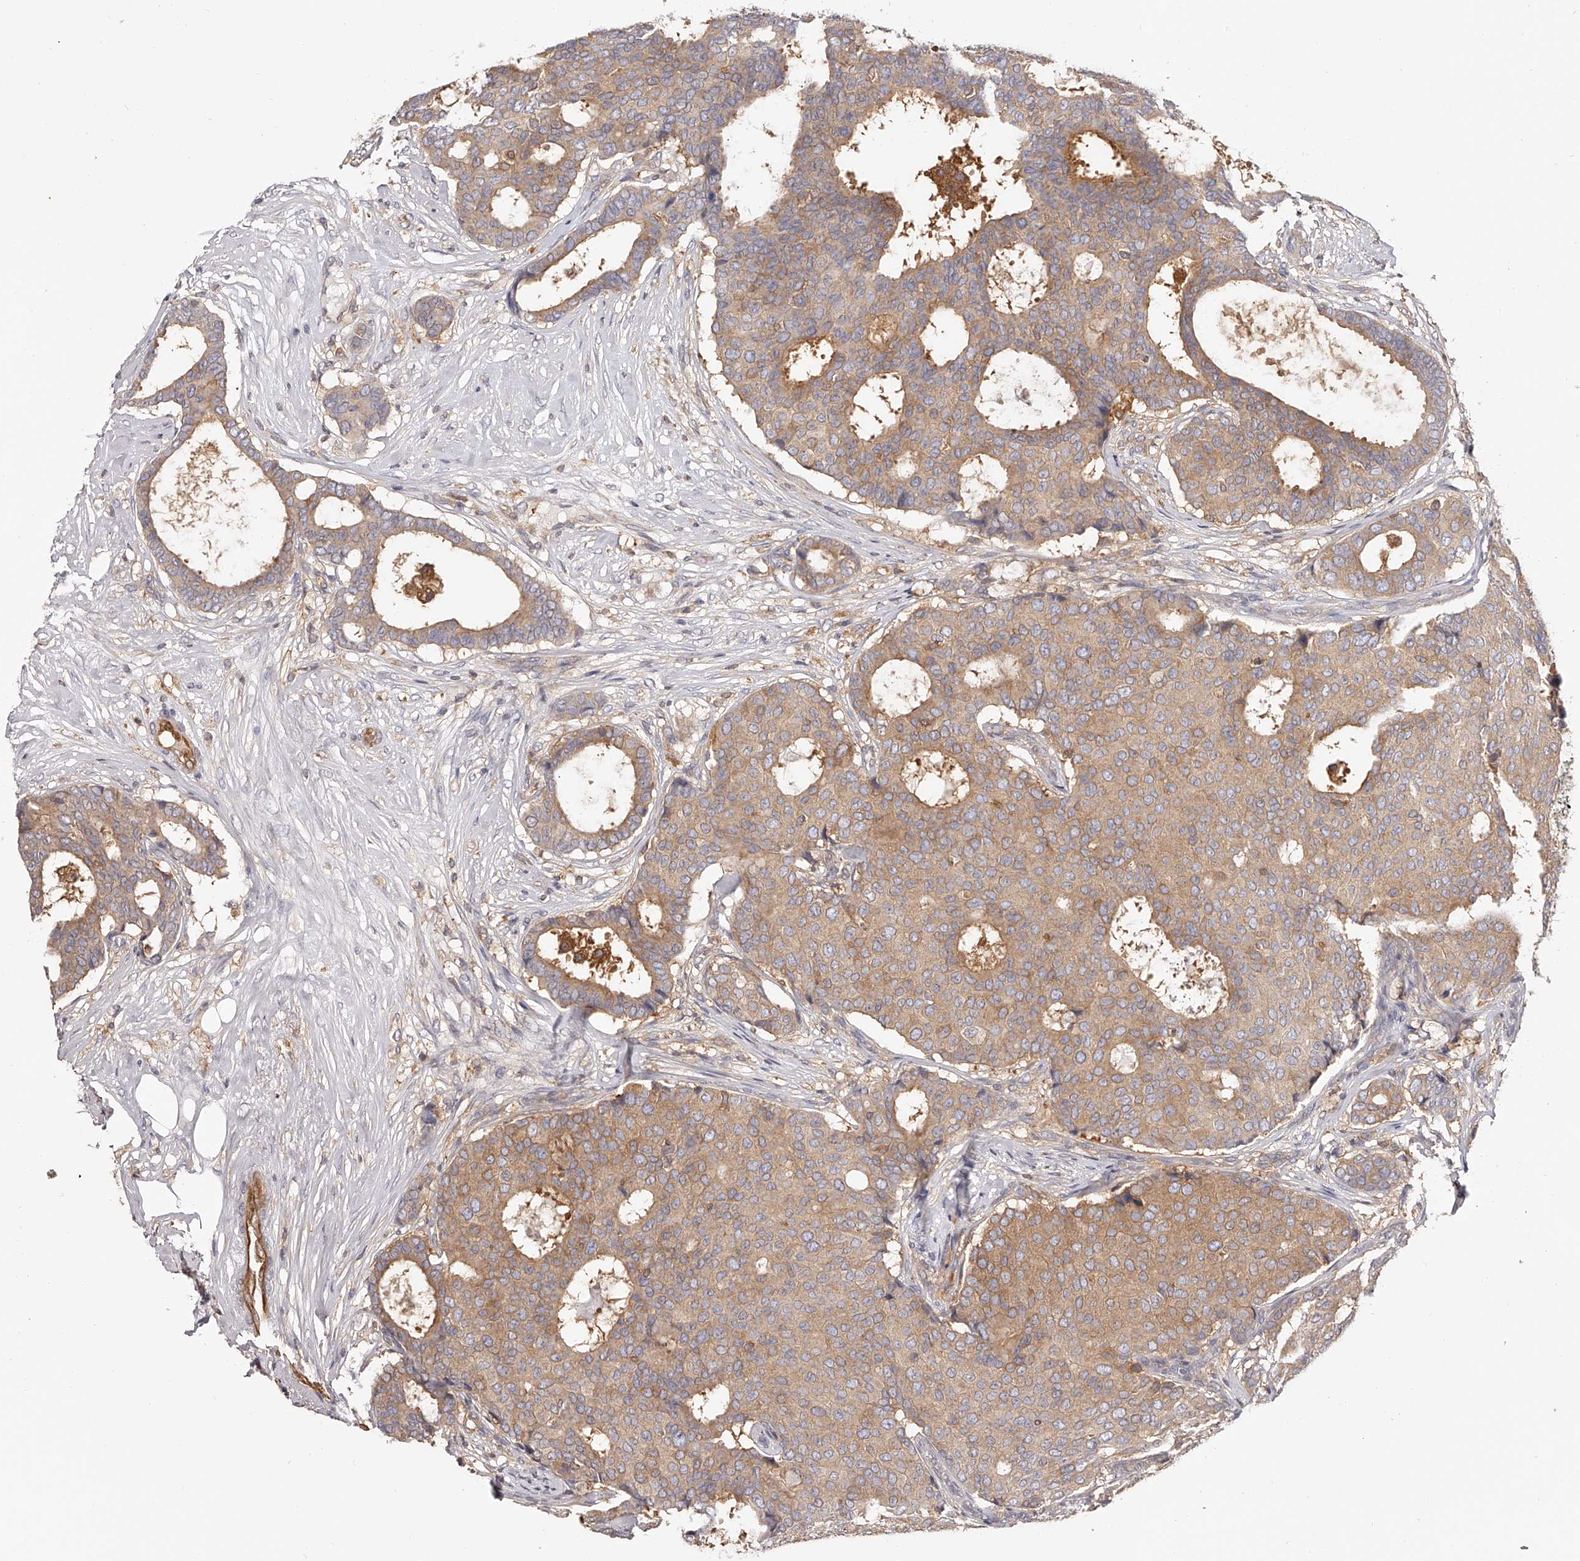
{"staining": {"intensity": "moderate", "quantity": ">75%", "location": "cytoplasmic/membranous"}, "tissue": "breast cancer", "cell_type": "Tumor cells", "image_type": "cancer", "snomed": [{"axis": "morphology", "description": "Duct carcinoma"}, {"axis": "topography", "description": "Breast"}], "caption": "The histopathology image reveals immunohistochemical staining of breast cancer (intraductal carcinoma). There is moderate cytoplasmic/membranous staining is identified in approximately >75% of tumor cells.", "gene": "LAP3", "patient": {"sex": "female", "age": 75}}